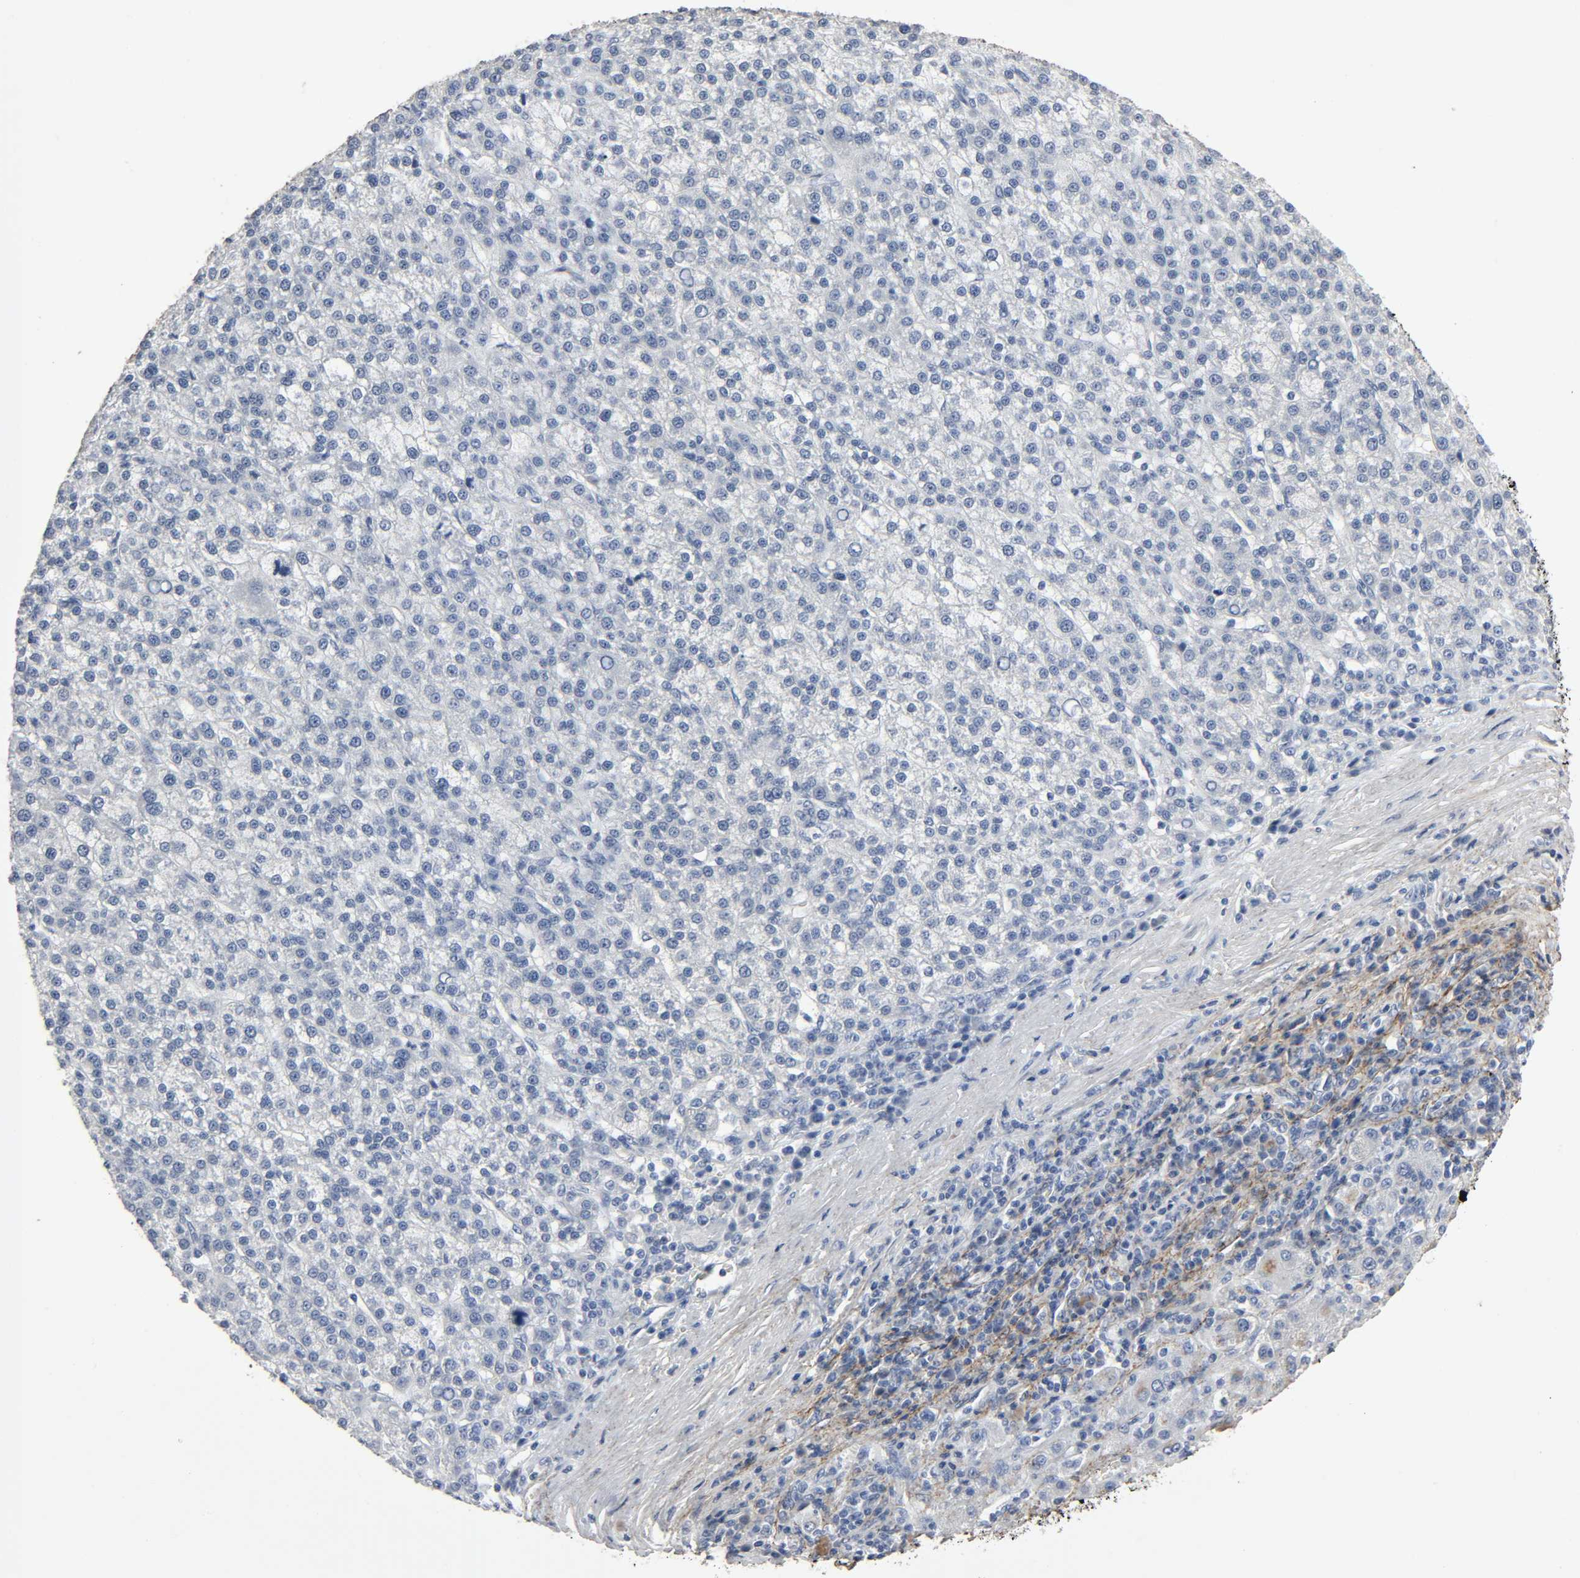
{"staining": {"intensity": "negative", "quantity": "none", "location": "none"}, "tissue": "liver cancer", "cell_type": "Tumor cells", "image_type": "cancer", "snomed": [{"axis": "morphology", "description": "Carcinoma, Hepatocellular, NOS"}, {"axis": "topography", "description": "Liver"}], "caption": "Immunohistochemical staining of hepatocellular carcinoma (liver) shows no significant expression in tumor cells.", "gene": "FBLN5", "patient": {"sex": "female", "age": 58}}